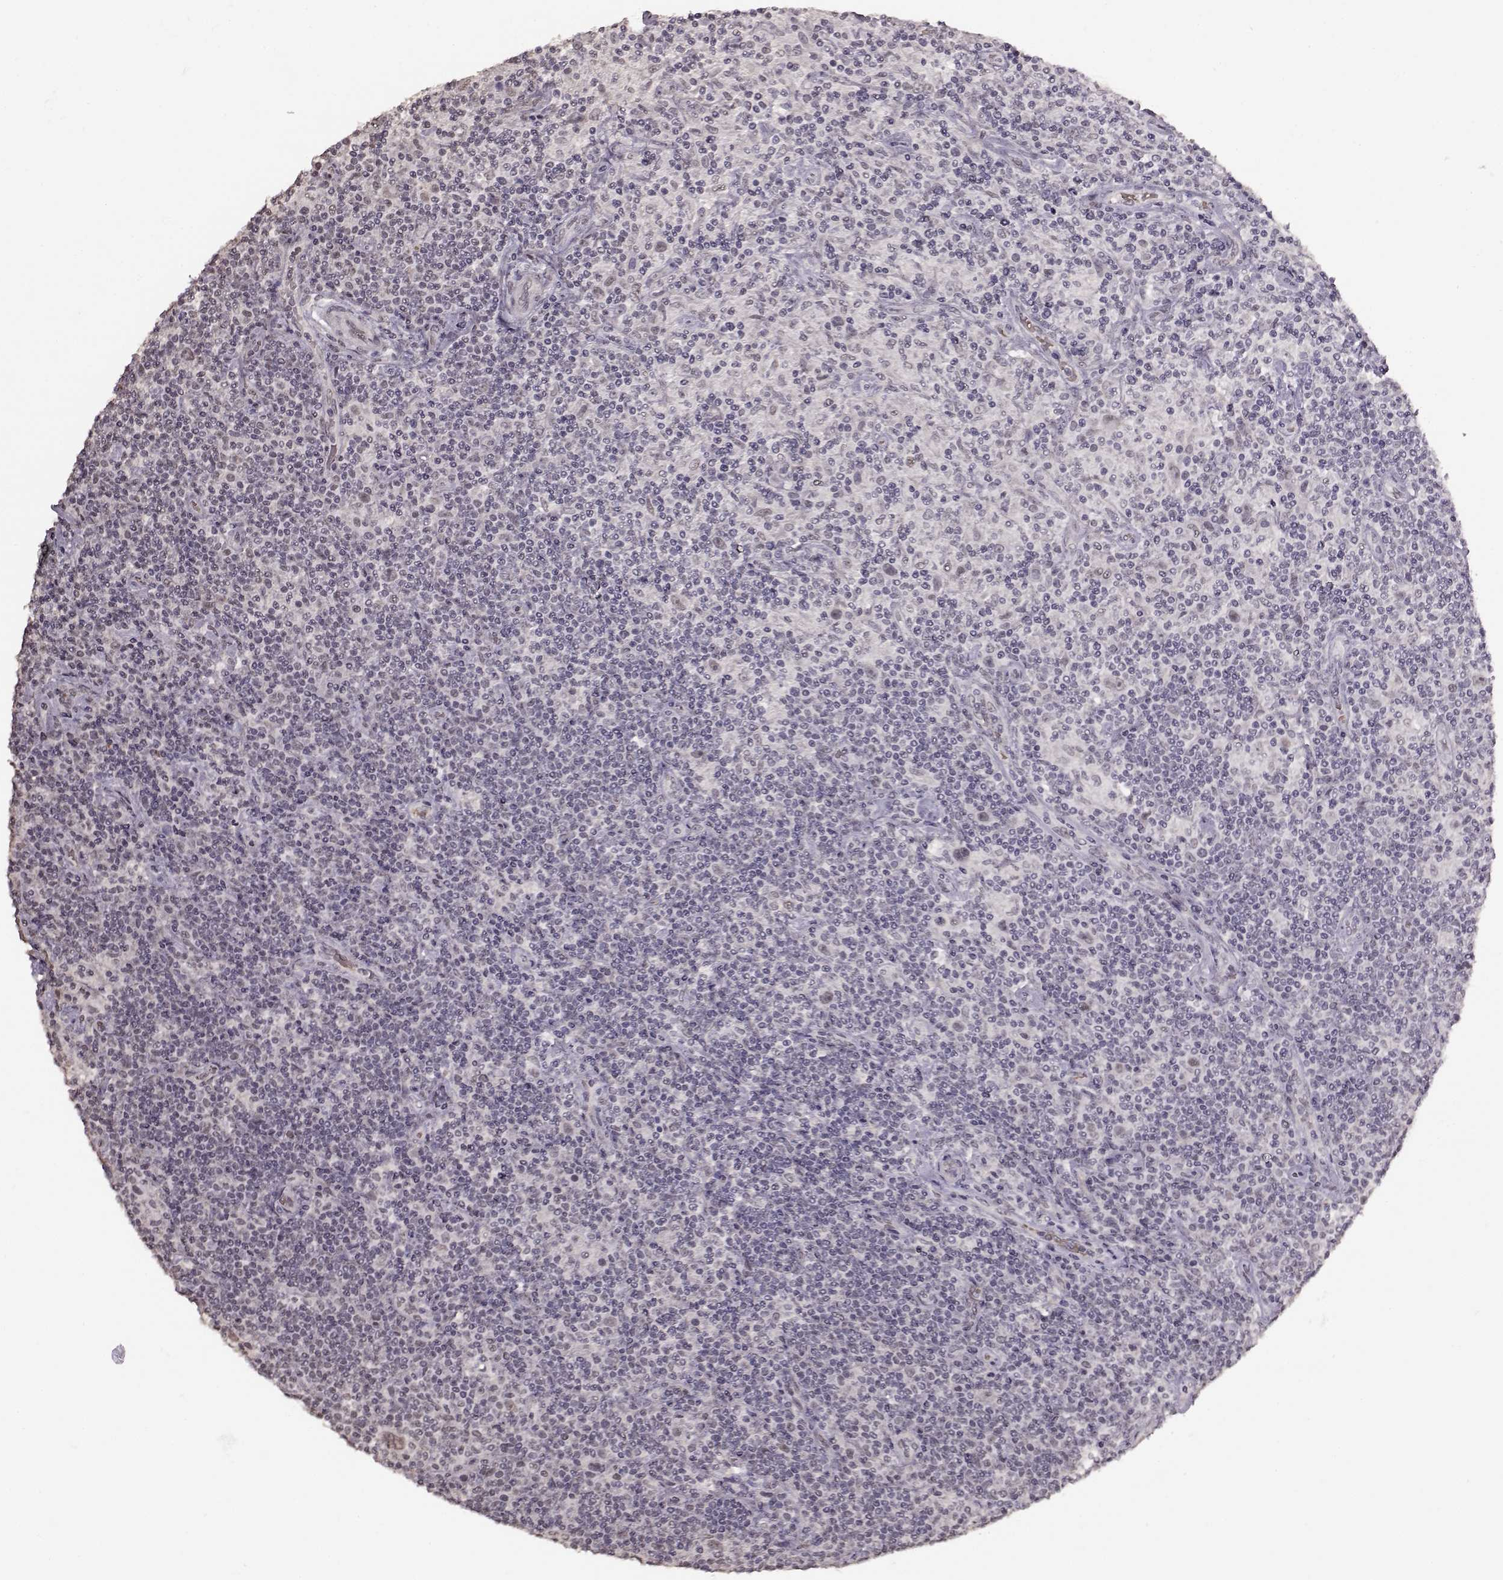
{"staining": {"intensity": "weak", "quantity": "<25%", "location": "nuclear"}, "tissue": "lymphoma", "cell_type": "Tumor cells", "image_type": "cancer", "snomed": [{"axis": "morphology", "description": "Hodgkin's disease, NOS"}, {"axis": "topography", "description": "Lymph node"}], "caption": "Hodgkin's disease stained for a protein using immunohistochemistry displays no positivity tumor cells.", "gene": "PCP4", "patient": {"sex": "male", "age": 70}}